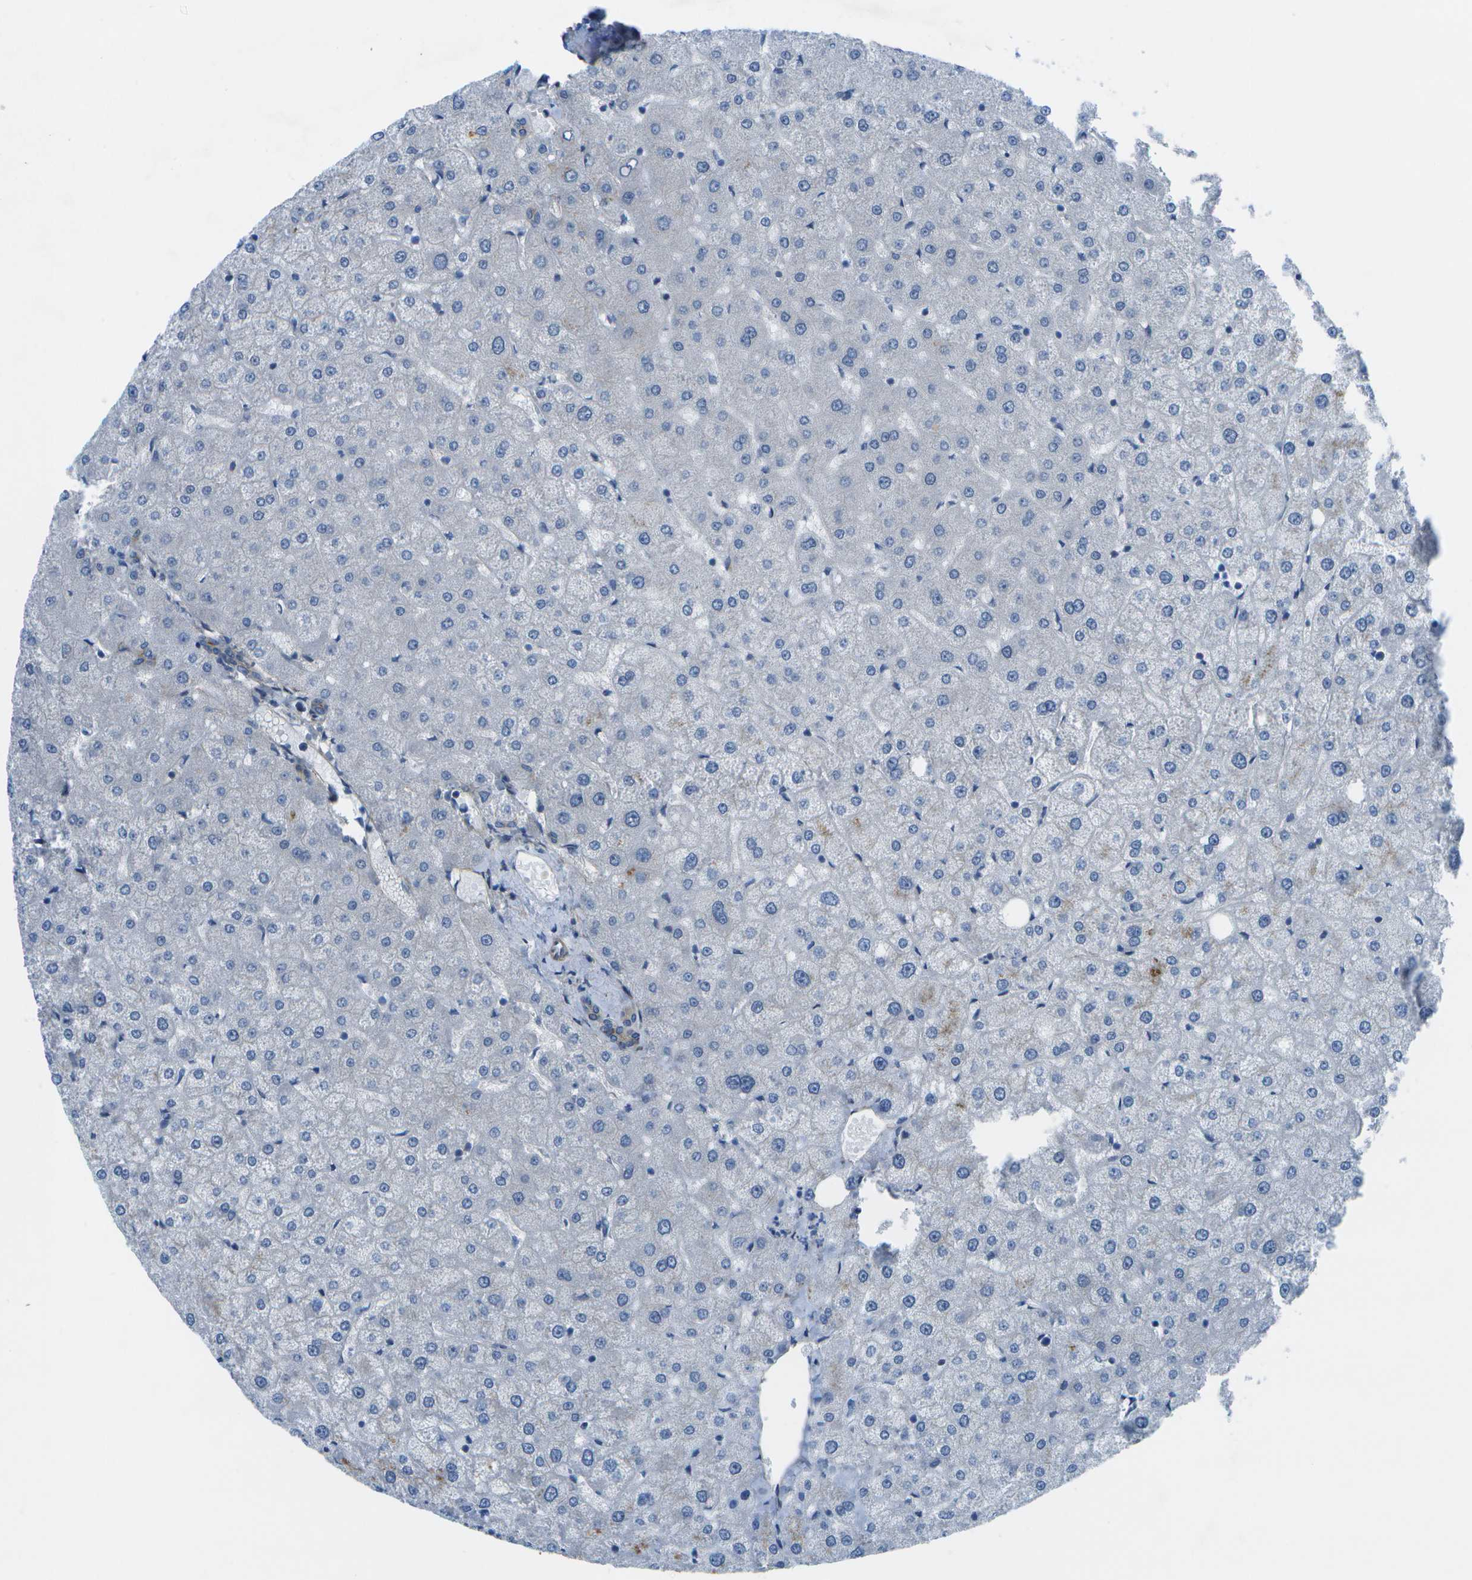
{"staining": {"intensity": "weak", "quantity": ">75%", "location": "cytoplasmic/membranous"}, "tissue": "liver", "cell_type": "Cholangiocytes", "image_type": "normal", "snomed": [{"axis": "morphology", "description": "Normal tissue, NOS"}, {"axis": "topography", "description": "Liver"}], "caption": "This is an image of immunohistochemistry staining of unremarkable liver, which shows weak positivity in the cytoplasmic/membranous of cholangiocytes.", "gene": "SORBS3", "patient": {"sex": "male", "age": 73}}